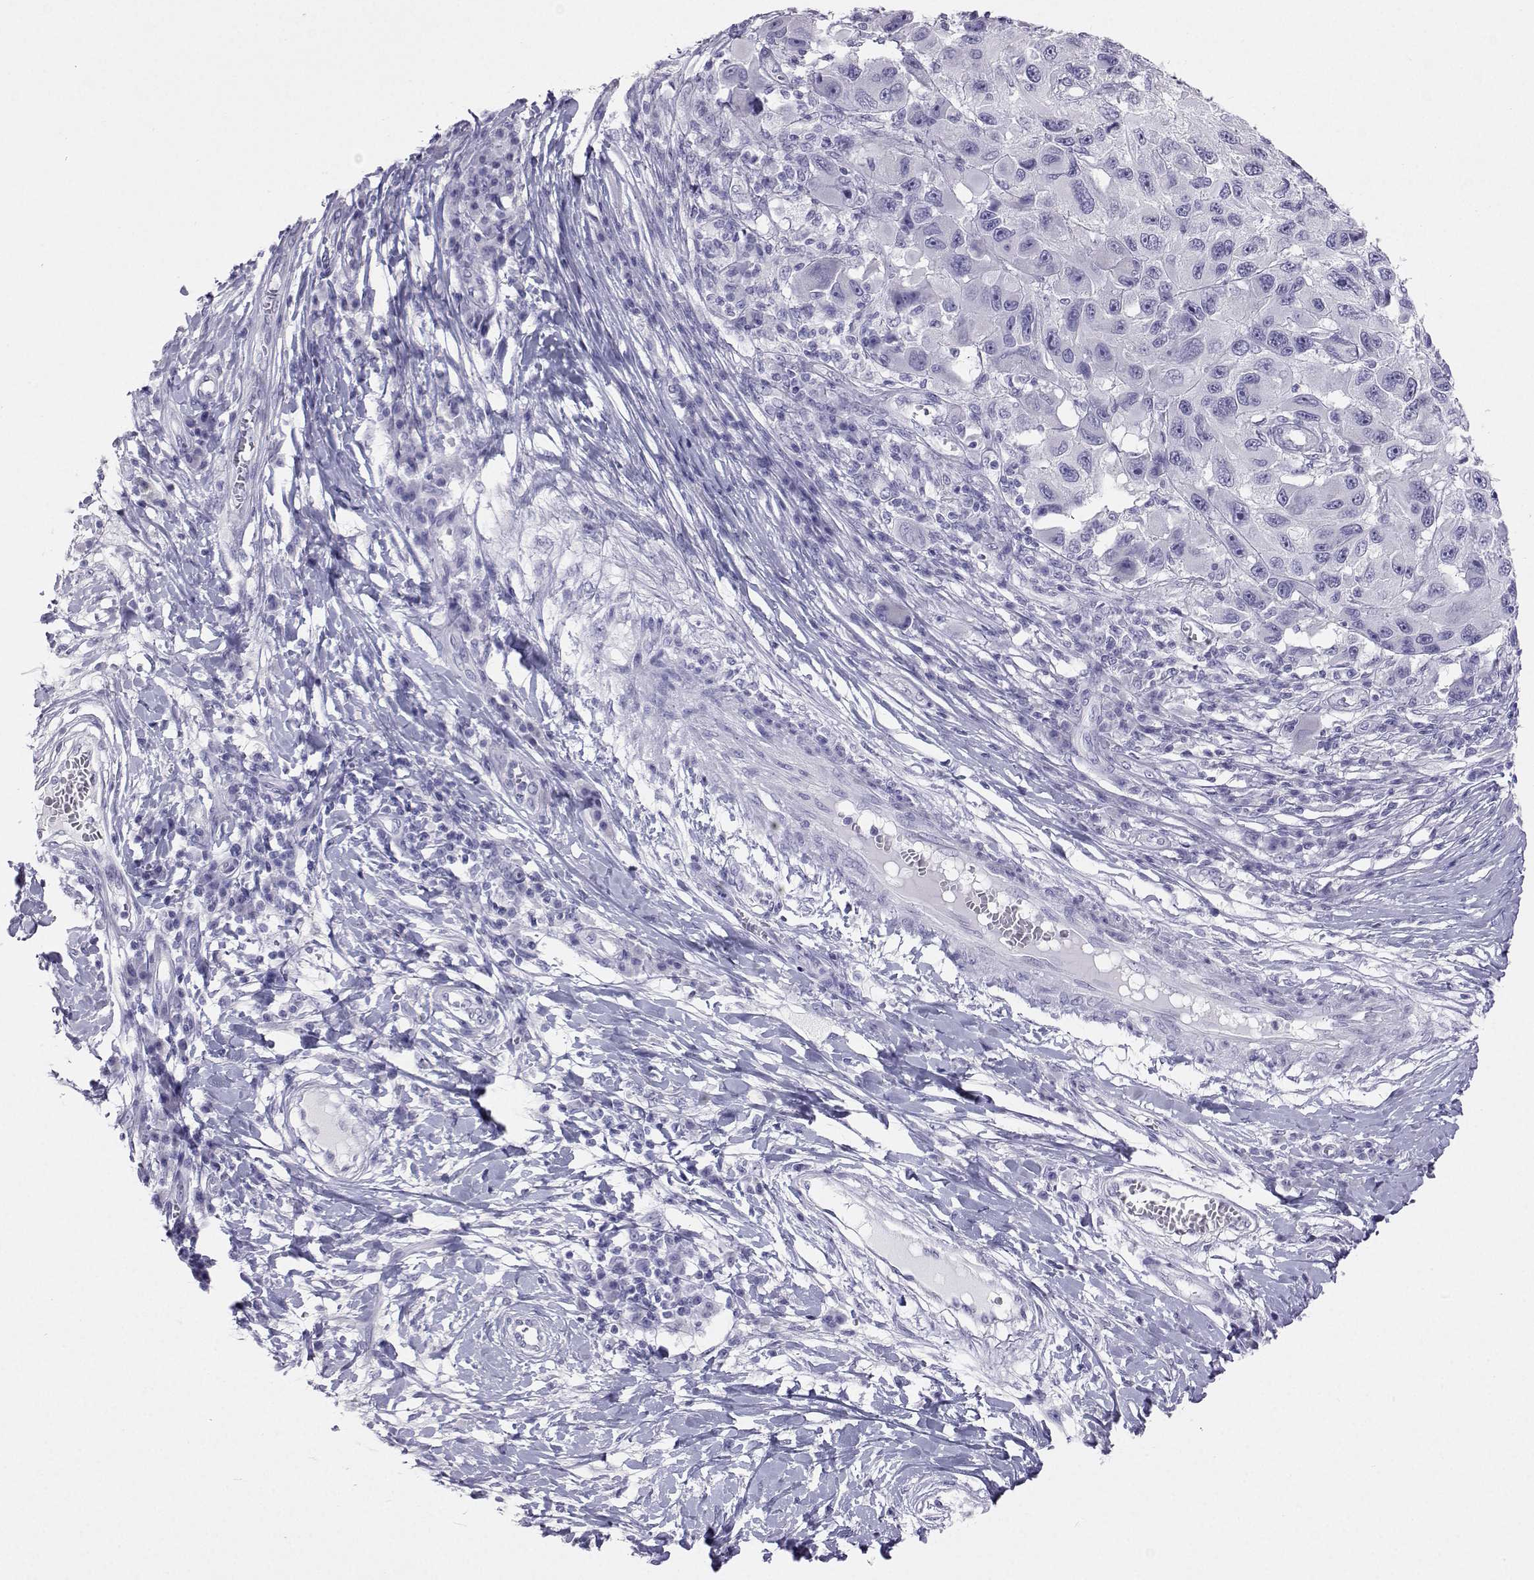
{"staining": {"intensity": "negative", "quantity": "none", "location": "none"}, "tissue": "melanoma", "cell_type": "Tumor cells", "image_type": "cancer", "snomed": [{"axis": "morphology", "description": "Malignant melanoma, NOS"}, {"axis": "topography", "description": "Skin"}], "caption": "This is an immunohistochemistry photomicrograph of human malignant melanoma. There is no staining in tumor cells.", "gene": "PLIN4", "patient": {"sex": "male", "age": 53}}